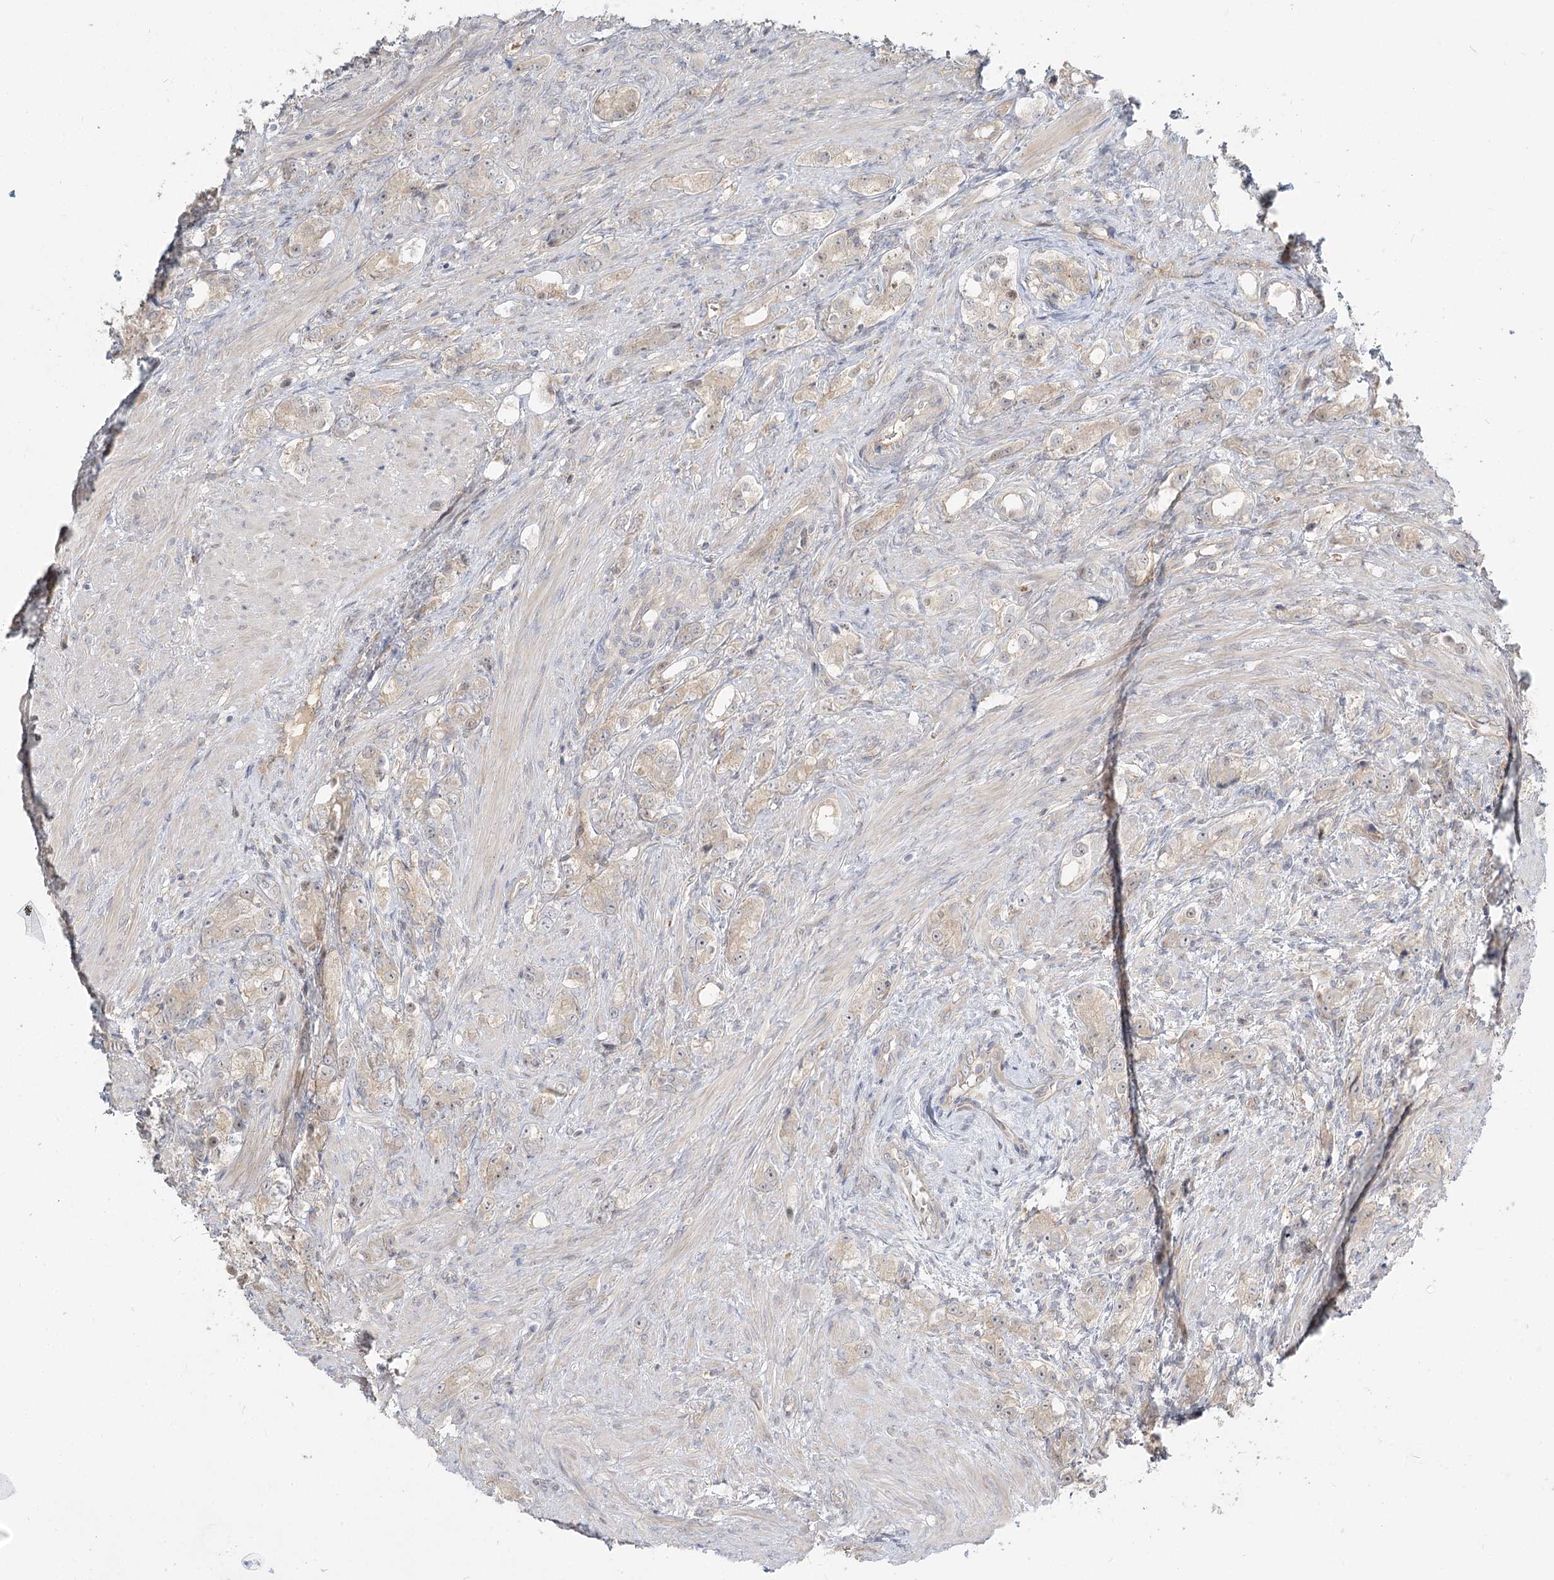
{"staining": {"intensity": "weak", "quantity": "<25%", "location": "cytoplasmic/membranous"}, "tissue": "prostate cancer", "cell_type": "Tumor cells", "image_type": "cancer", "snomed": [{"axis": "morphology", "description": "Adenocarcinoma, High grade"}, {"axis": "topography", "description": "Prostate"}], "caption": "Immunohistochemistry image of neoplastic tissue: human adenocarcinoma (high-grade) (prostate) stained with DAB shows no significant protein expression in tumor cells.", "gene": "GUCY2C", "patient": {"sex": "male", "age": 63}}